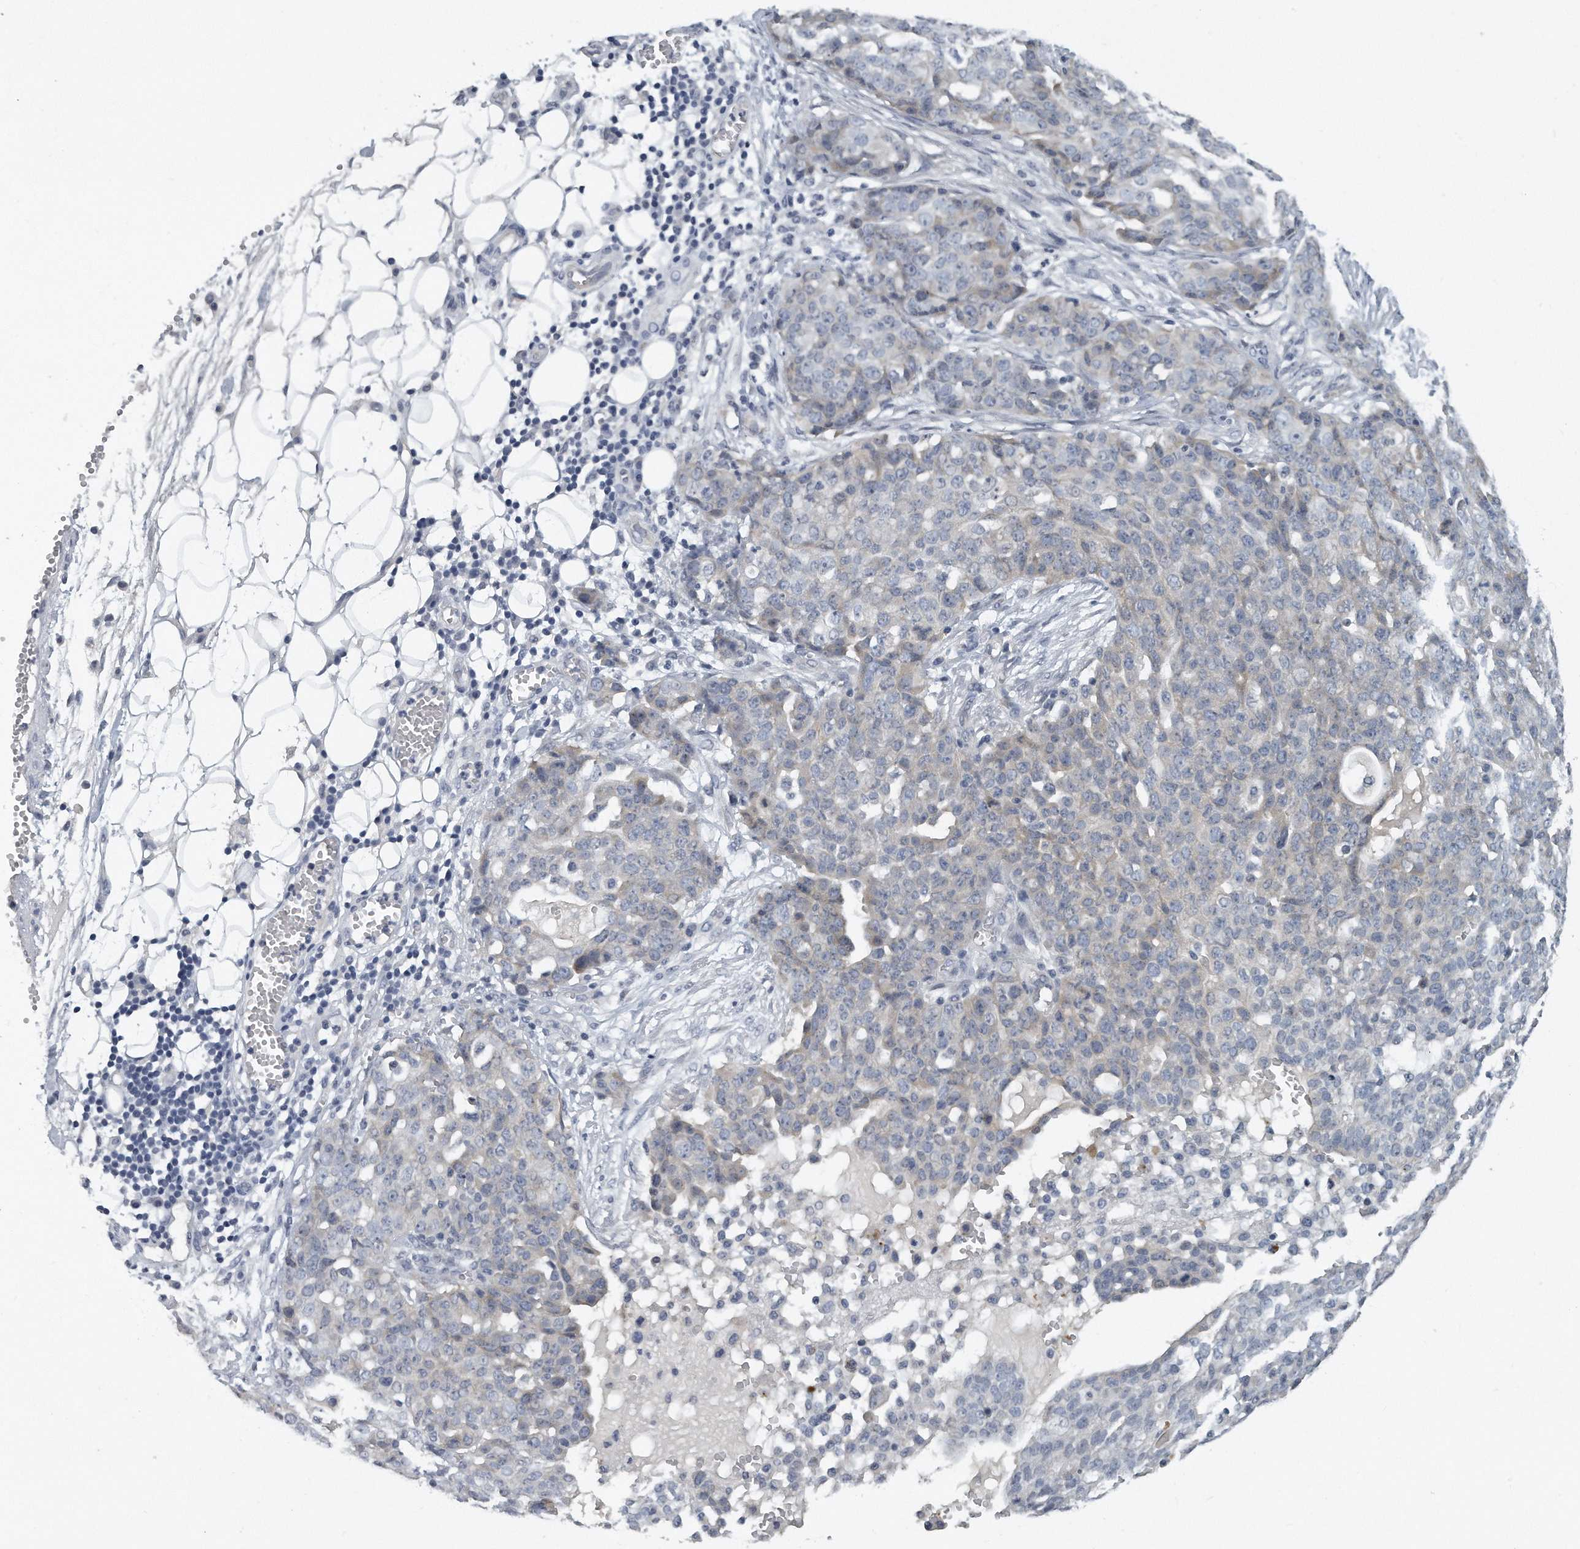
{"staining": {"intensity": "negative", "quantity": "none", "location": "none"}, "tissue": "ovarian cancer", "cell_type": "Tumor cells", "image_type": "cancer", "snomed": [{"axis": "morphology", "description": "Cystadenocarcinoma, serous, NOS"}, {"axis": "topography", "description": "Soft tissue"}, {"axis": "topography", "description": "Ovary"}], "caption": "A high-resolution photomicrograph shows IHC staining of ovarian cancer (serous cystadenocarcinoma), which demonstrates no significant staining in tumor cells.", "gene": "KLHL7", "patient": {"sex": "female", "age": 57}}